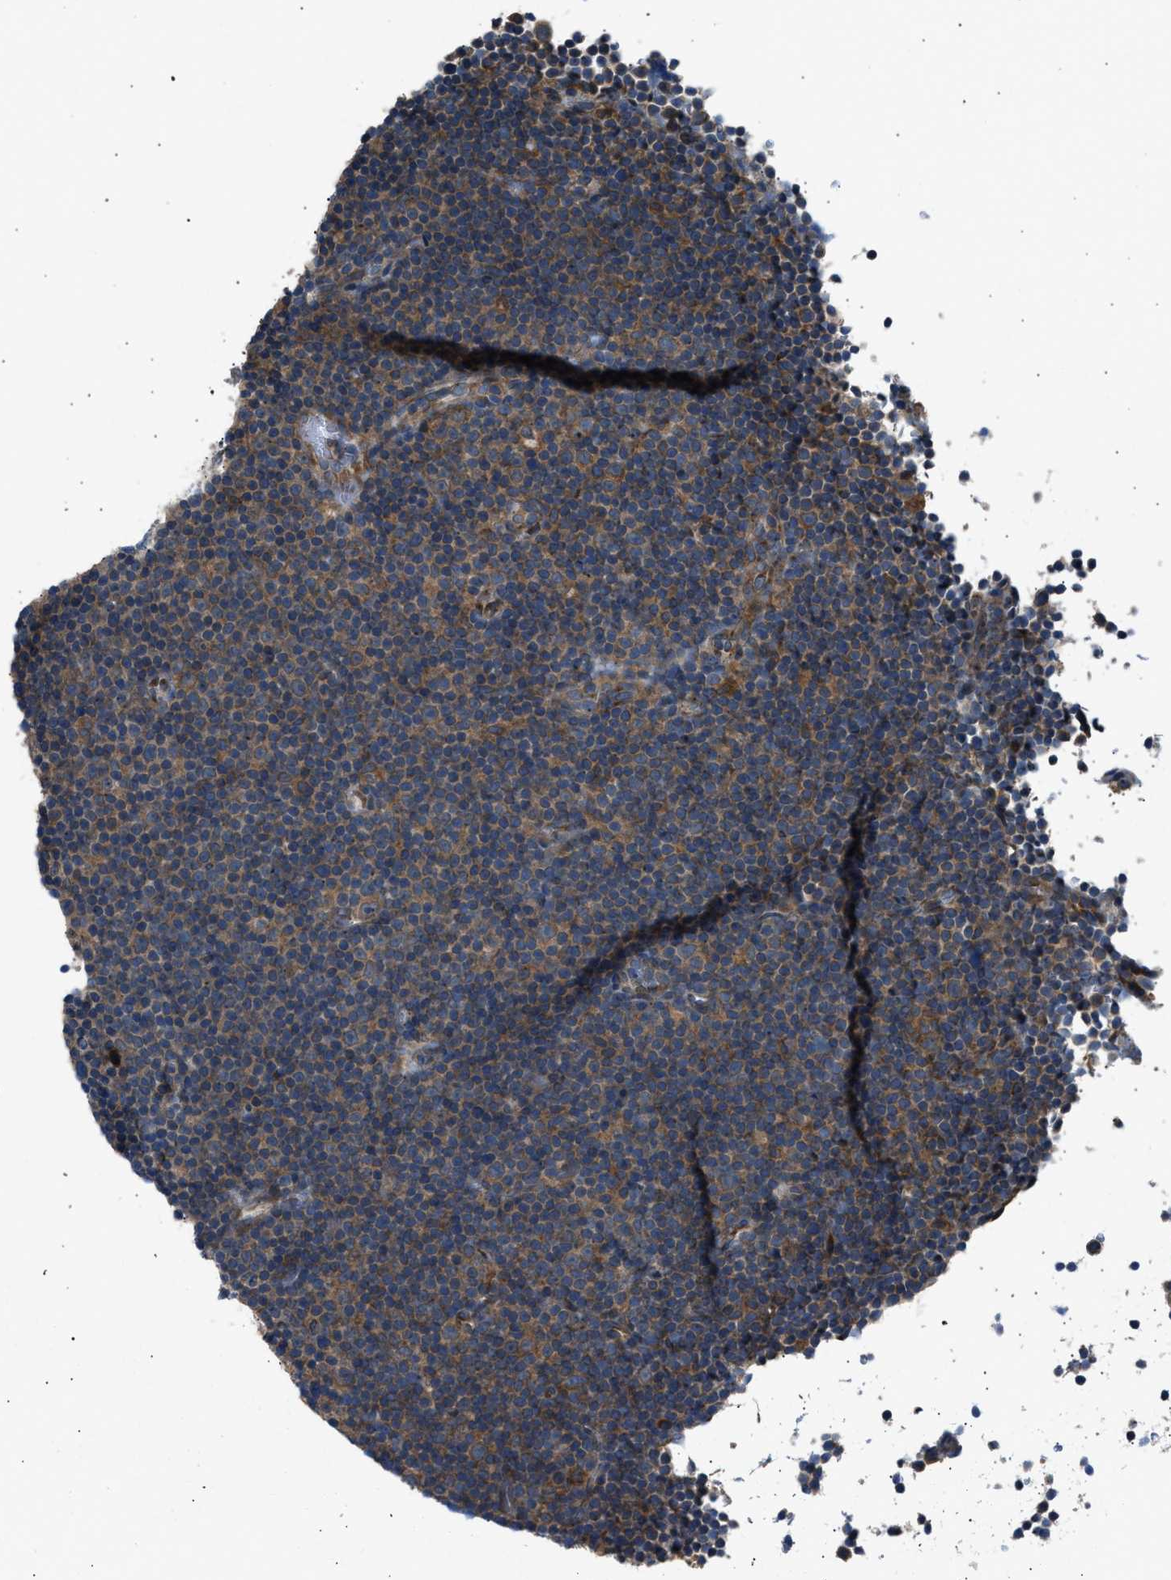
{"staining": {"intensity": "moderate", "quantity": "25%-75%", "location": "cytoplasmic/membranous"}, "tissue": "lymphoma", "cell_type": "Tumor cells", "image_type": "cancer", "snomed": [{"axis": "morphology", "description": "Malignant lymphoma, non-Hodgkin's type, Low grade"}, {"axis": "topography", "description": "Lymph node"}], "caption": "The image displays a brown stain indicating the presence of a protein in the cytoplasmic/membranous of tumor cells in low-grade malignant lymphoma, non-Hodgkin's type. (DAB IHC, brown staining for protein, blue staining for nuclei).", "gene": "EDARADD", "patient": {"sex": "female", "age": 67}}